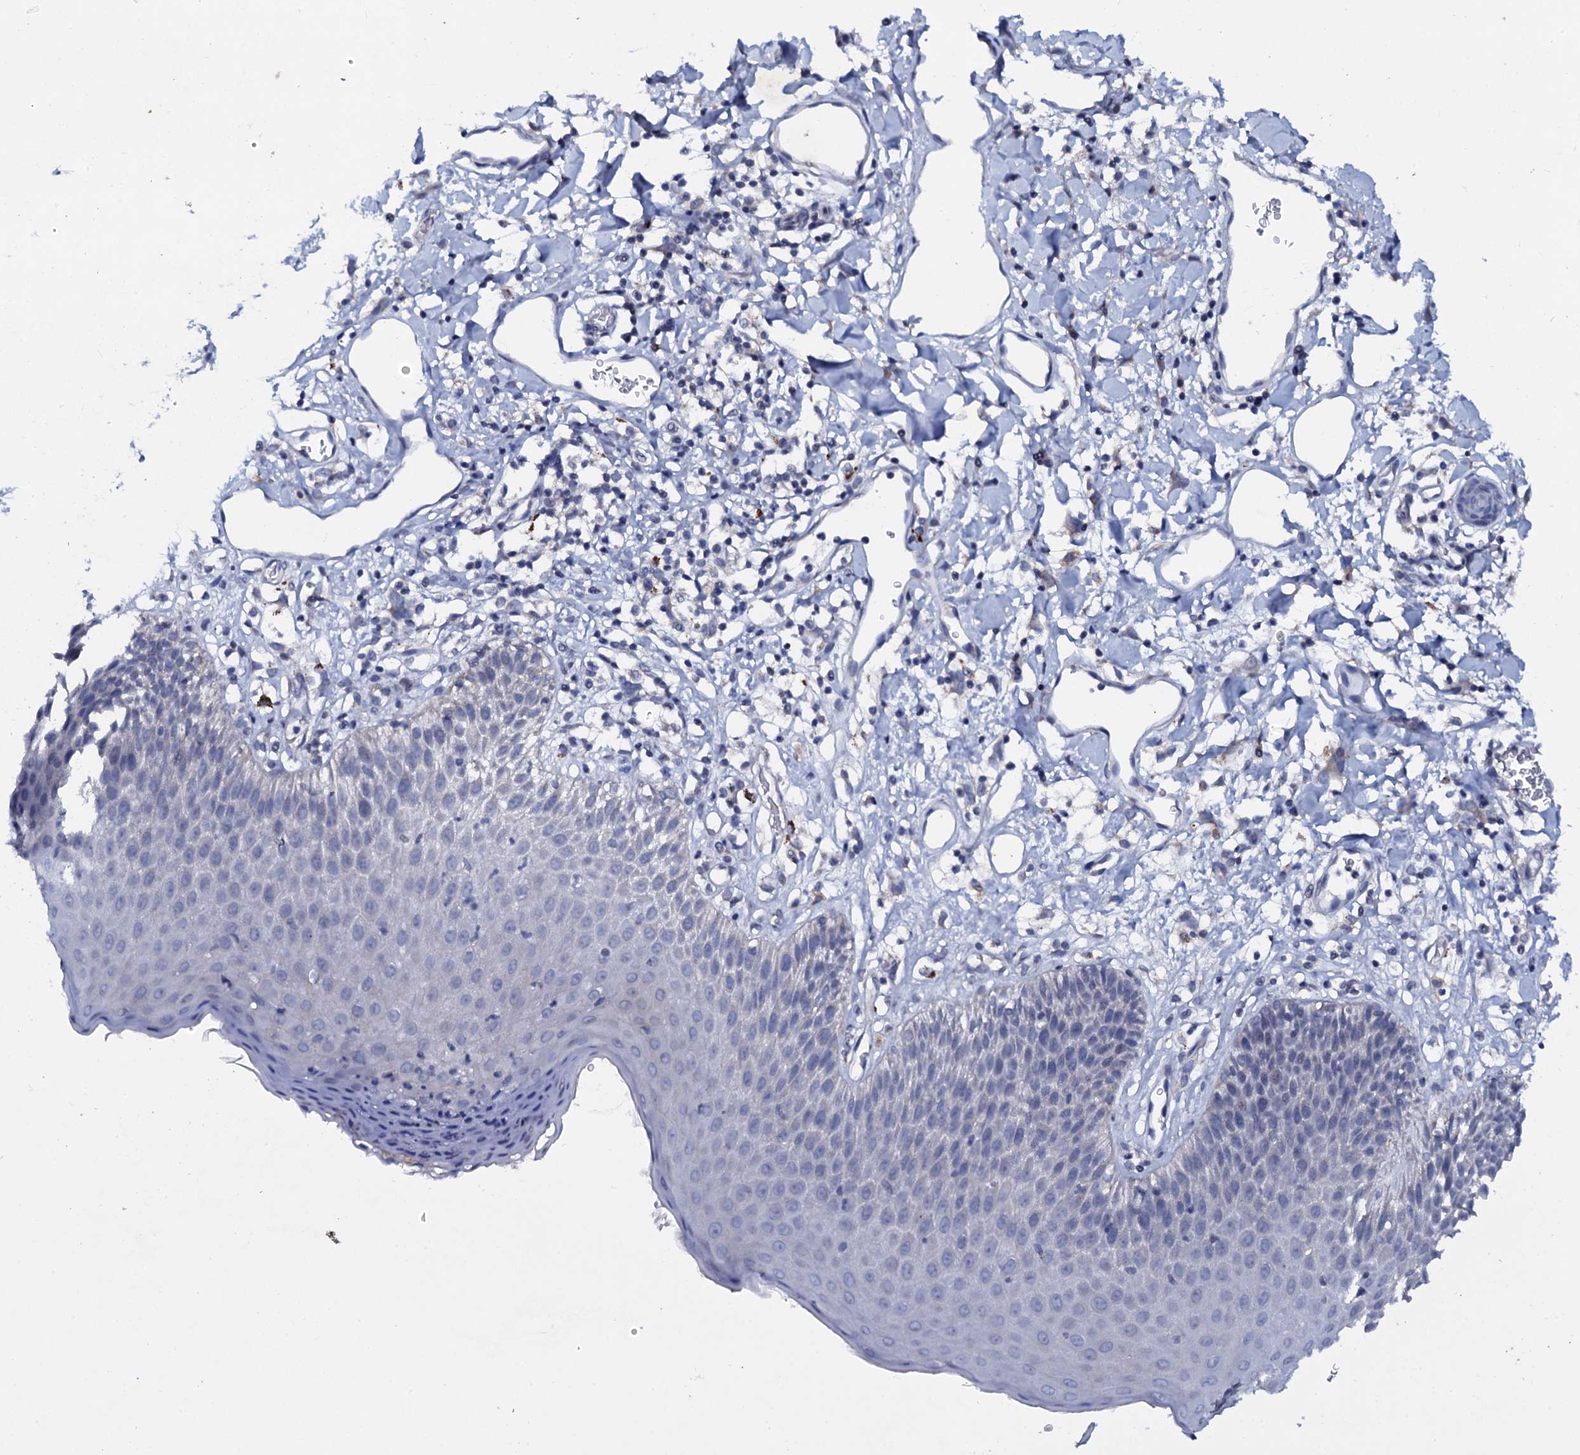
{"staining": {"intensity": "weak", "quantity": "<25%", "location": "cytoplasmic/membranous"}, "tissue": "skin", "cell_type": "Epidermal cells", "image_type": "normal", "snomed": [{"axis": "morphology", "description": "Normal tissue, NOS"}, {"axis": "topography", "description": "Vulva"}], "caption": "Immunohistochemical staining of benign human skin reveals no significant expression in epidermal cells.", "gene": "SLC37A4", "patient": {"sex": "female", "age": 68}}